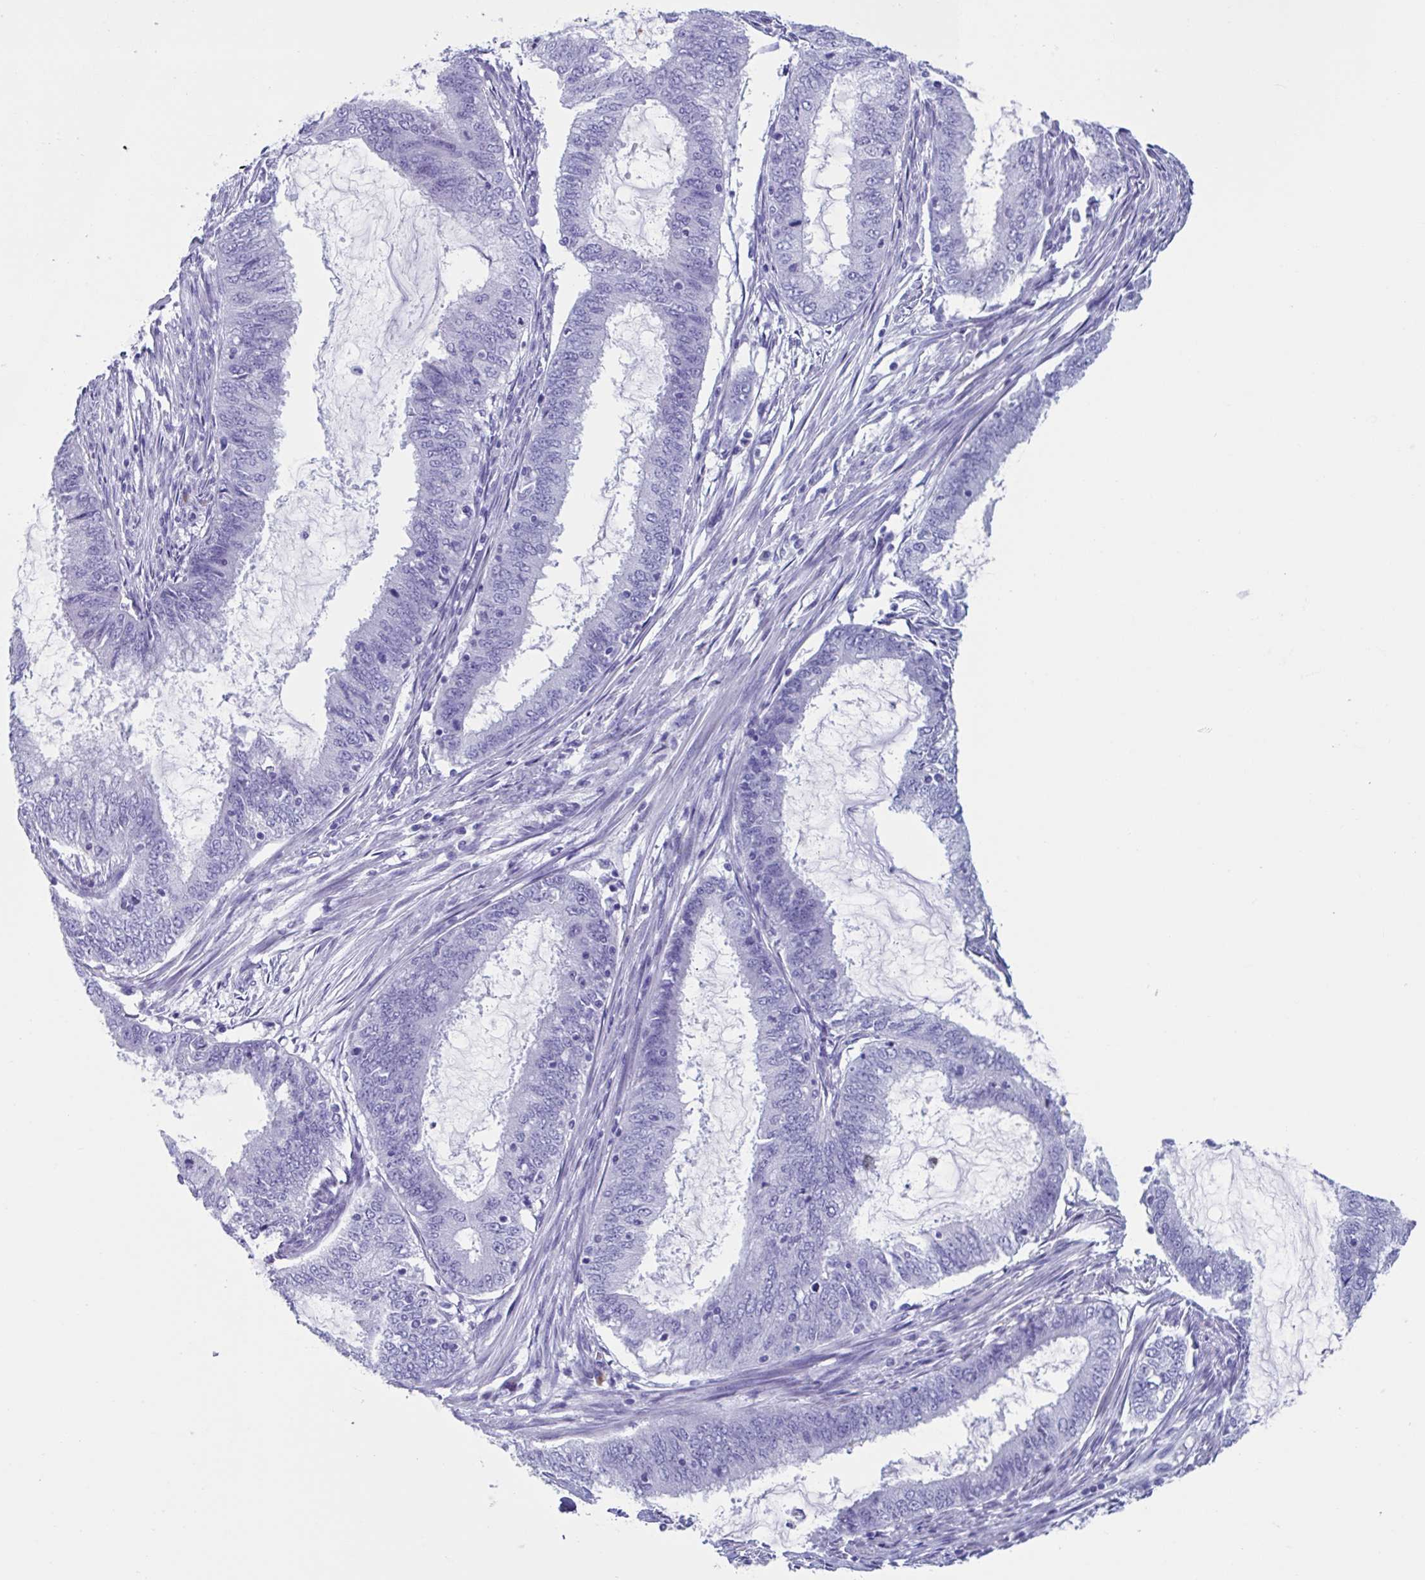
{"staining": {"intensity": "negative", "quantity": "none", "location": "none"}, "tissue": "endometrial cancer", "cell_type": "Tumor cells", "image_type": "cancer", "snomed": [{"axis": "morphology", "description": "Adenocarcinoma, NOS"}, {"axis": "topography", "description": "Endometrium"}], "caption": "Immunohistochemistry (IHC) of endometrial cancer demonstrates no staining in tumor cells.", "gene": "USP35", "patient": {"sex": "female", "age": 51}}